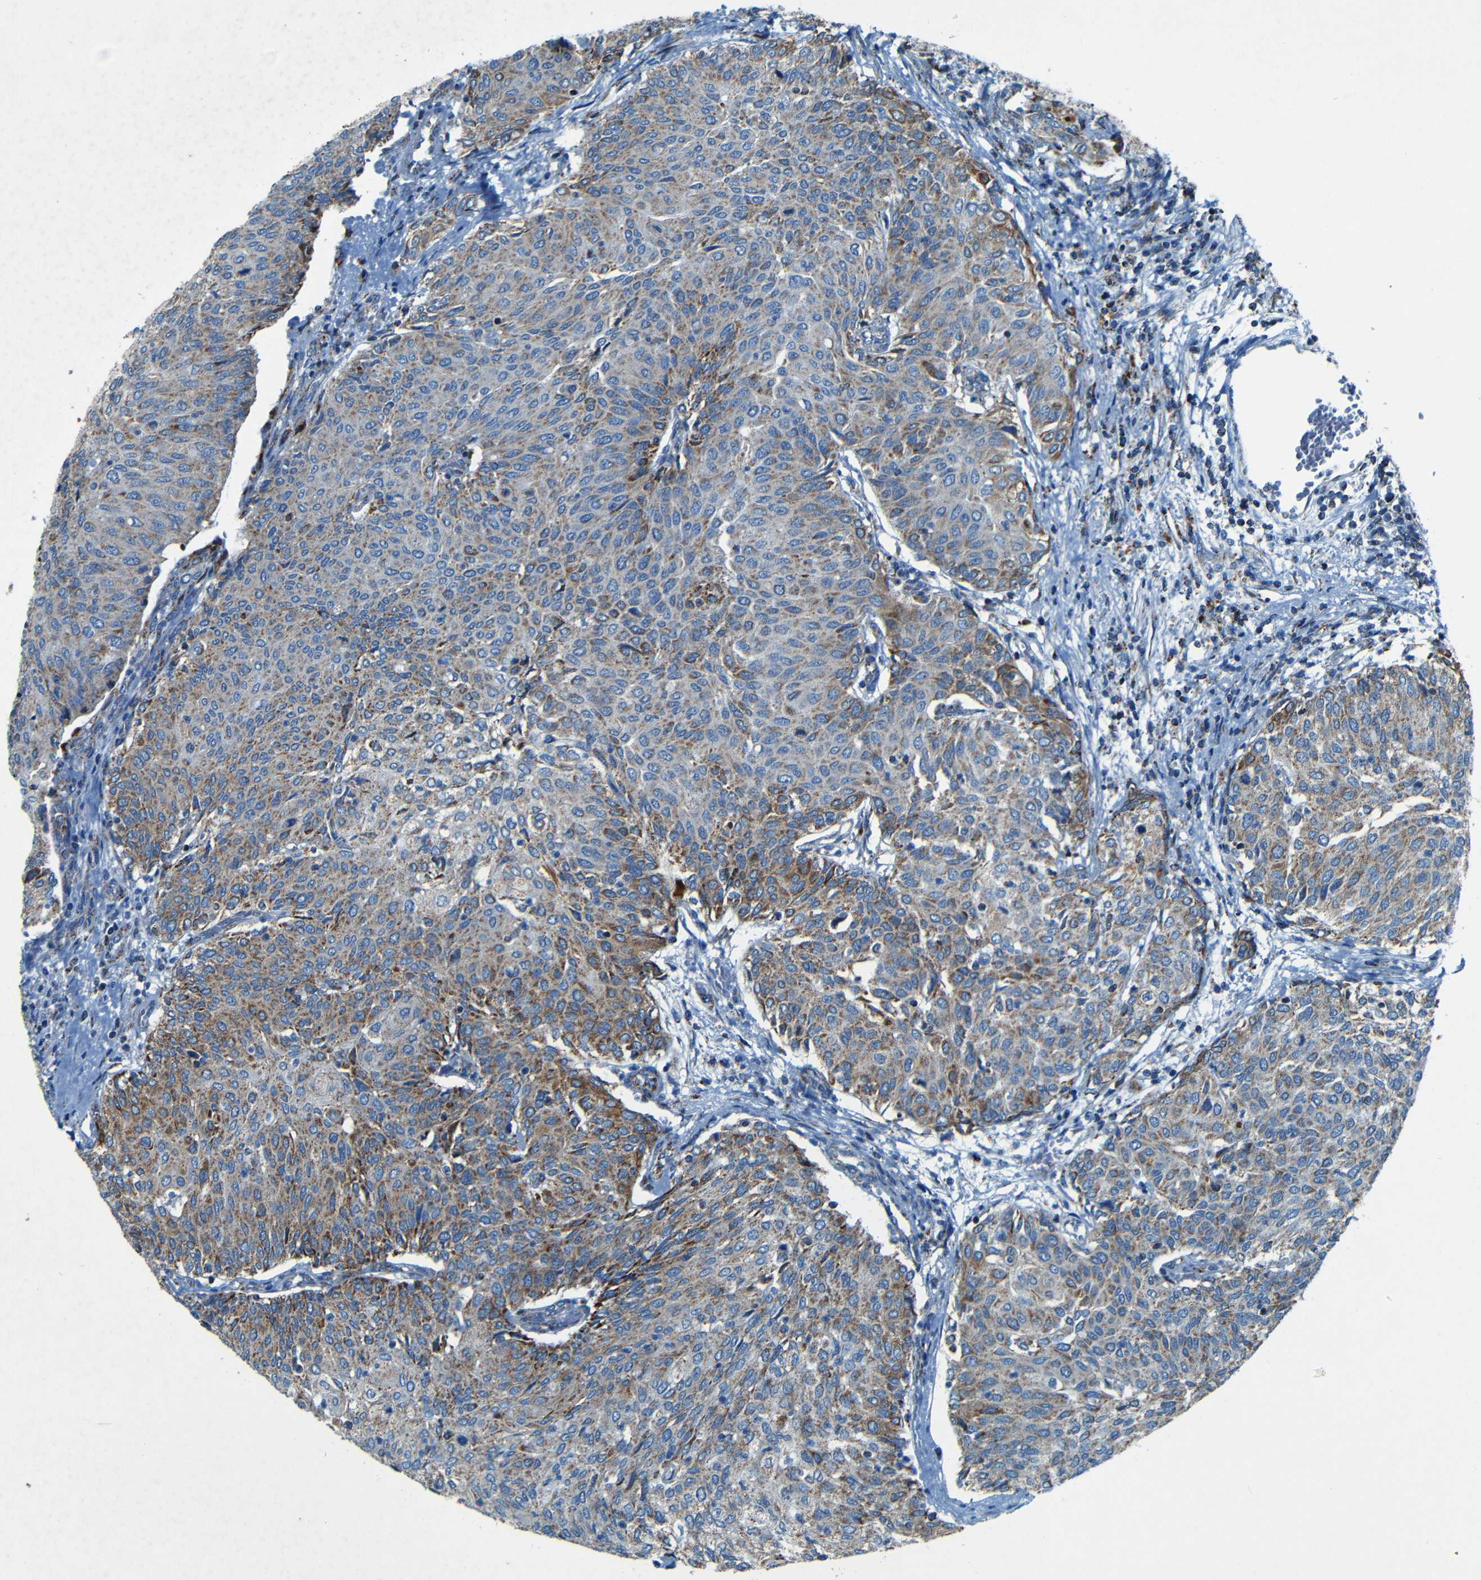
{"staining": {"intensity": "moderate", "quantity": ">75%", "location": "cytoplasmic/membranous"}, "tissue": "urothelial cancer", "cell_type": "Tumor cells", "image_type": "cancer", "snomed": [{"axis": "morphology", "description": "Urothelial carcinoma, Low grade"}, {"axis": "topography", "description": "Urinary bladder"}], "caption": "The photomicrograph demonstrates staining of urothelial cancer, revealing moderate cytoplasmic/membranous protein staining (brown color) within tumor cells.", "gene": "WSCD2", "patient": {"sex": "female", "age": 79}}